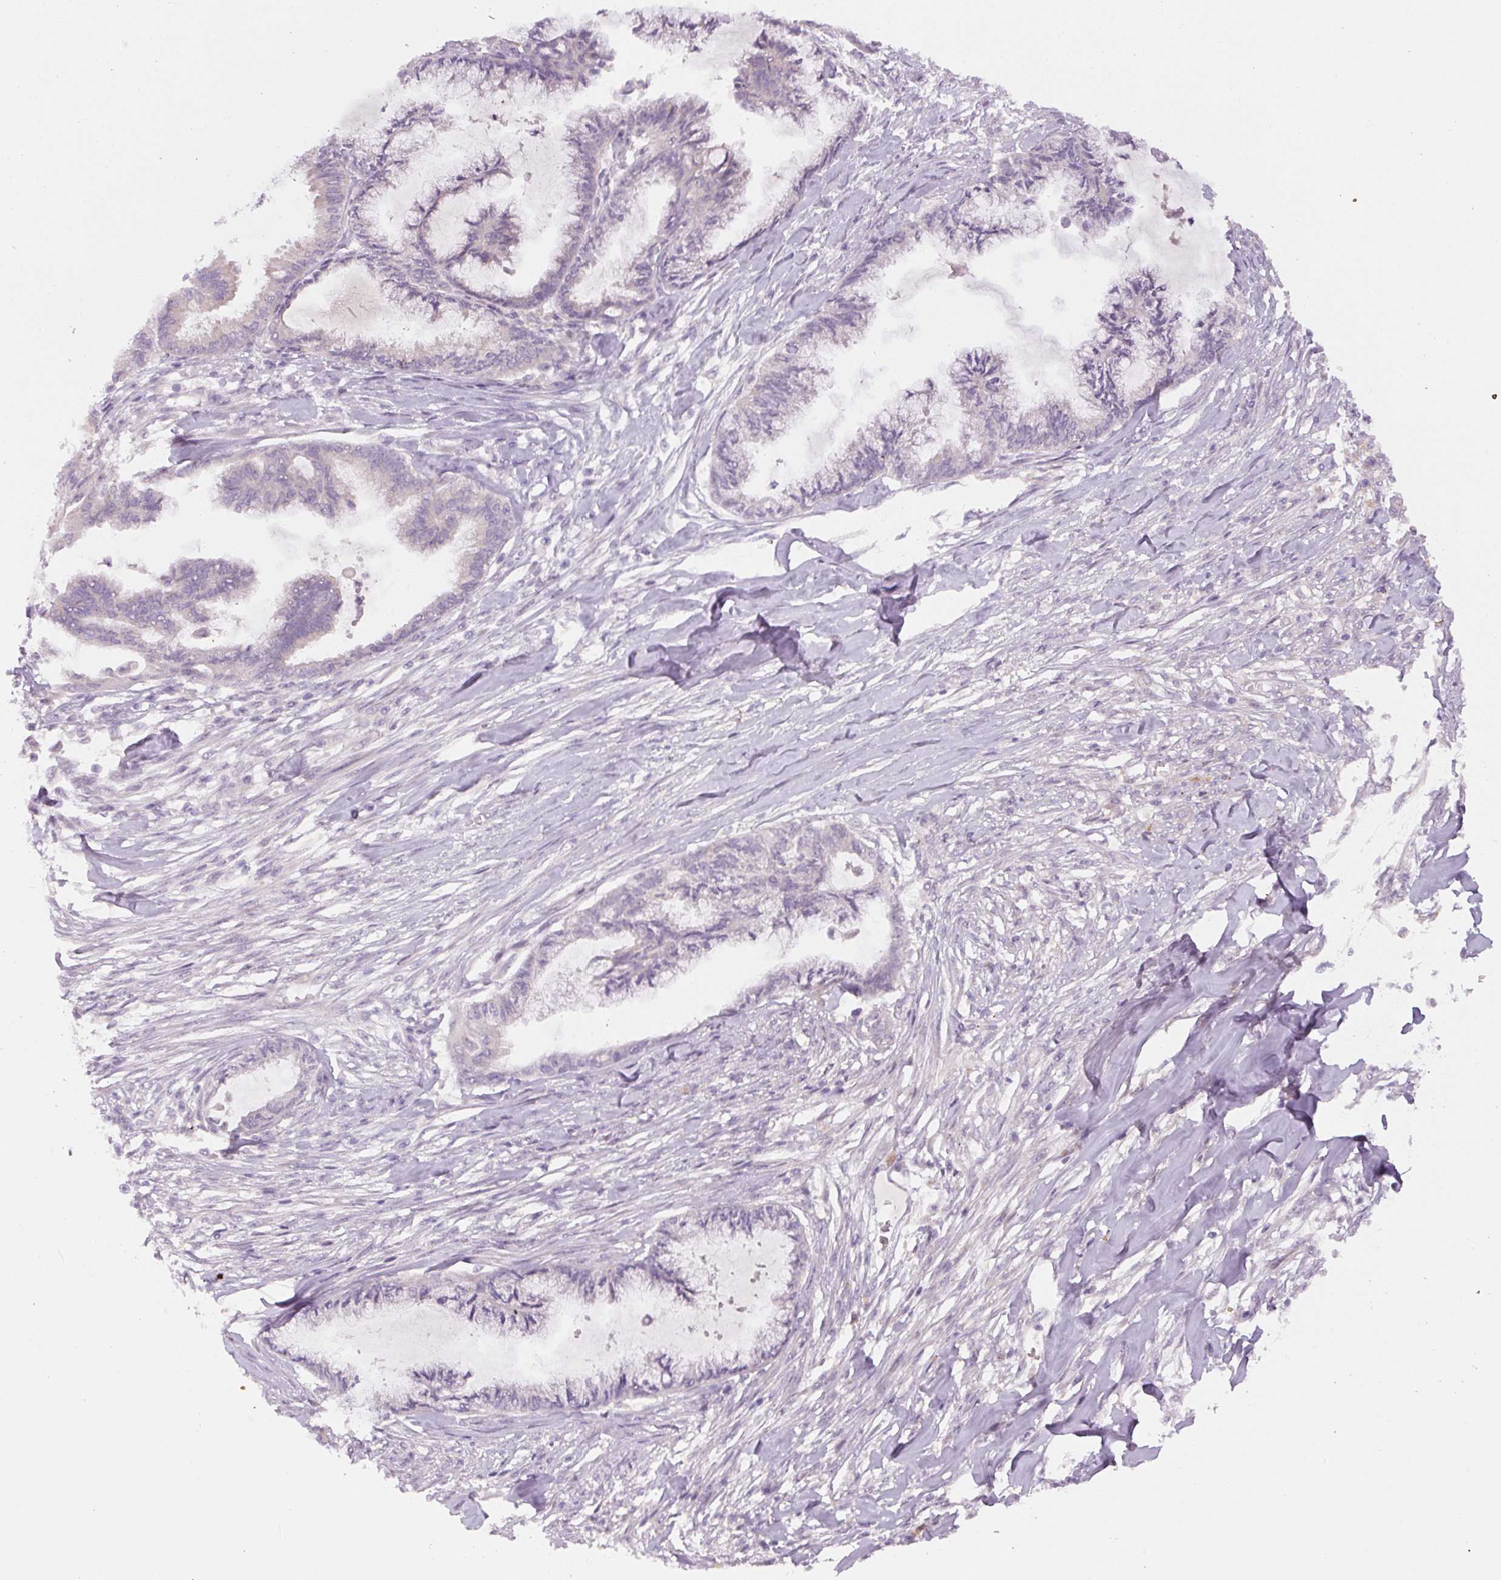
{"staining": {"intensity": "negative", "quantity": "none", "location": "none"}, "tissue": "endometrial cancer", "cell_type": "Tumor cells", "image_type": "cancer", "snomed": [{"axis": "morphology", "description": "Adenocarcinoma, NOS"}, {"axis": "topography", "description": "Endometrium"}], "caption": "Micrograph shows no significant protein positivity in tumor cells of adenocarcinoma (endometrial).", "gene": "YIF1B", "patient": {"sex": "female", "age": 86}}